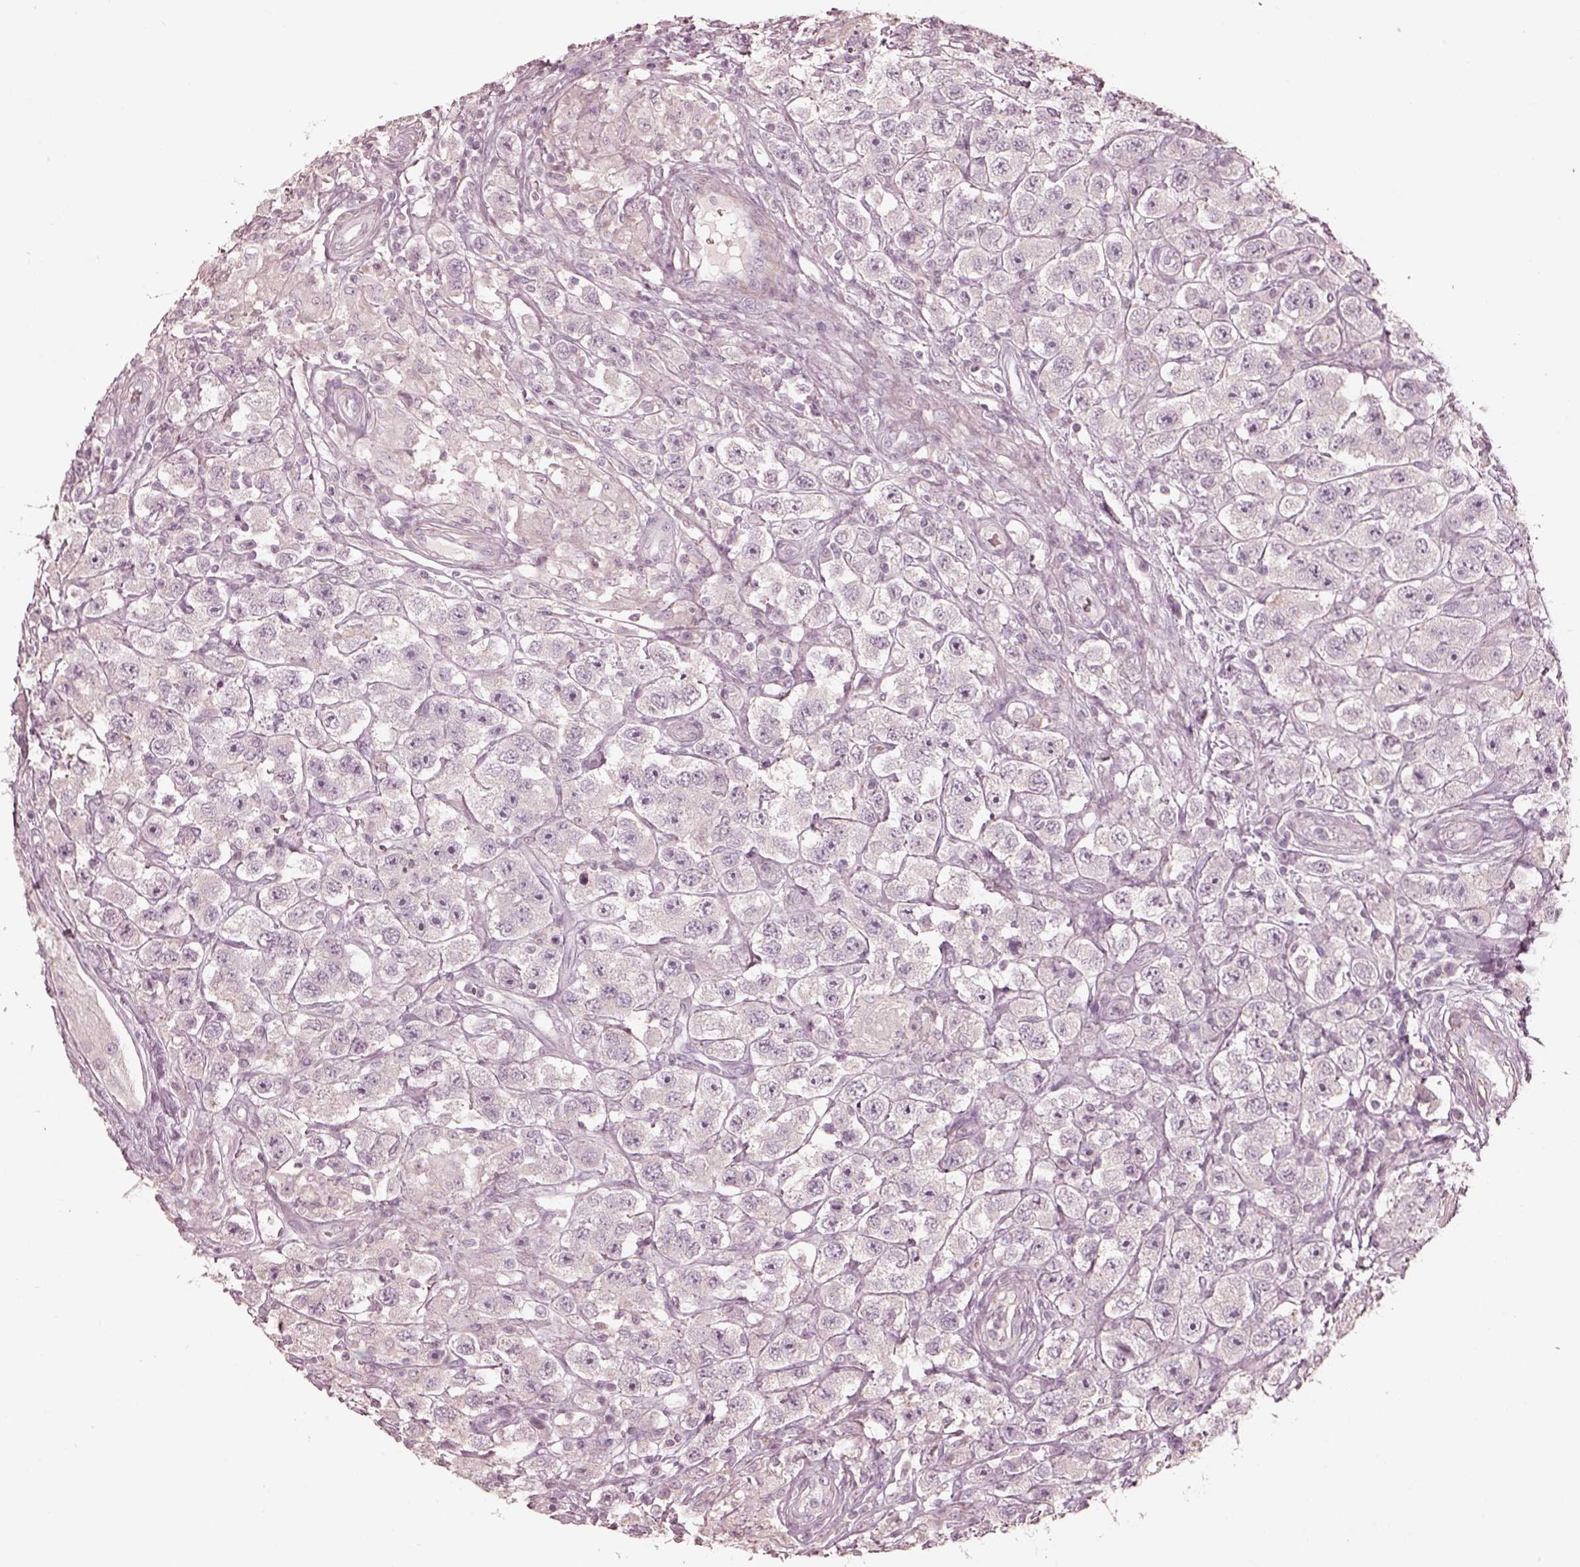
{"staining": {"intensity": "negative", "quantity": "none", "location": "none"}, "tissue": "testis cancer", "cell_type": "Tumor cells", "image_type": "cancer", "snomed": [{"axis": "morphology", "description": "Seminoma, NOS"}, {"axis": "topography", "description": "Testis"}], "caption": "Tumor cells show no significant expression in testis cancer (seminoma).", "gene": "PRLHR", "patient": {"sex": "male", "age": 45}}